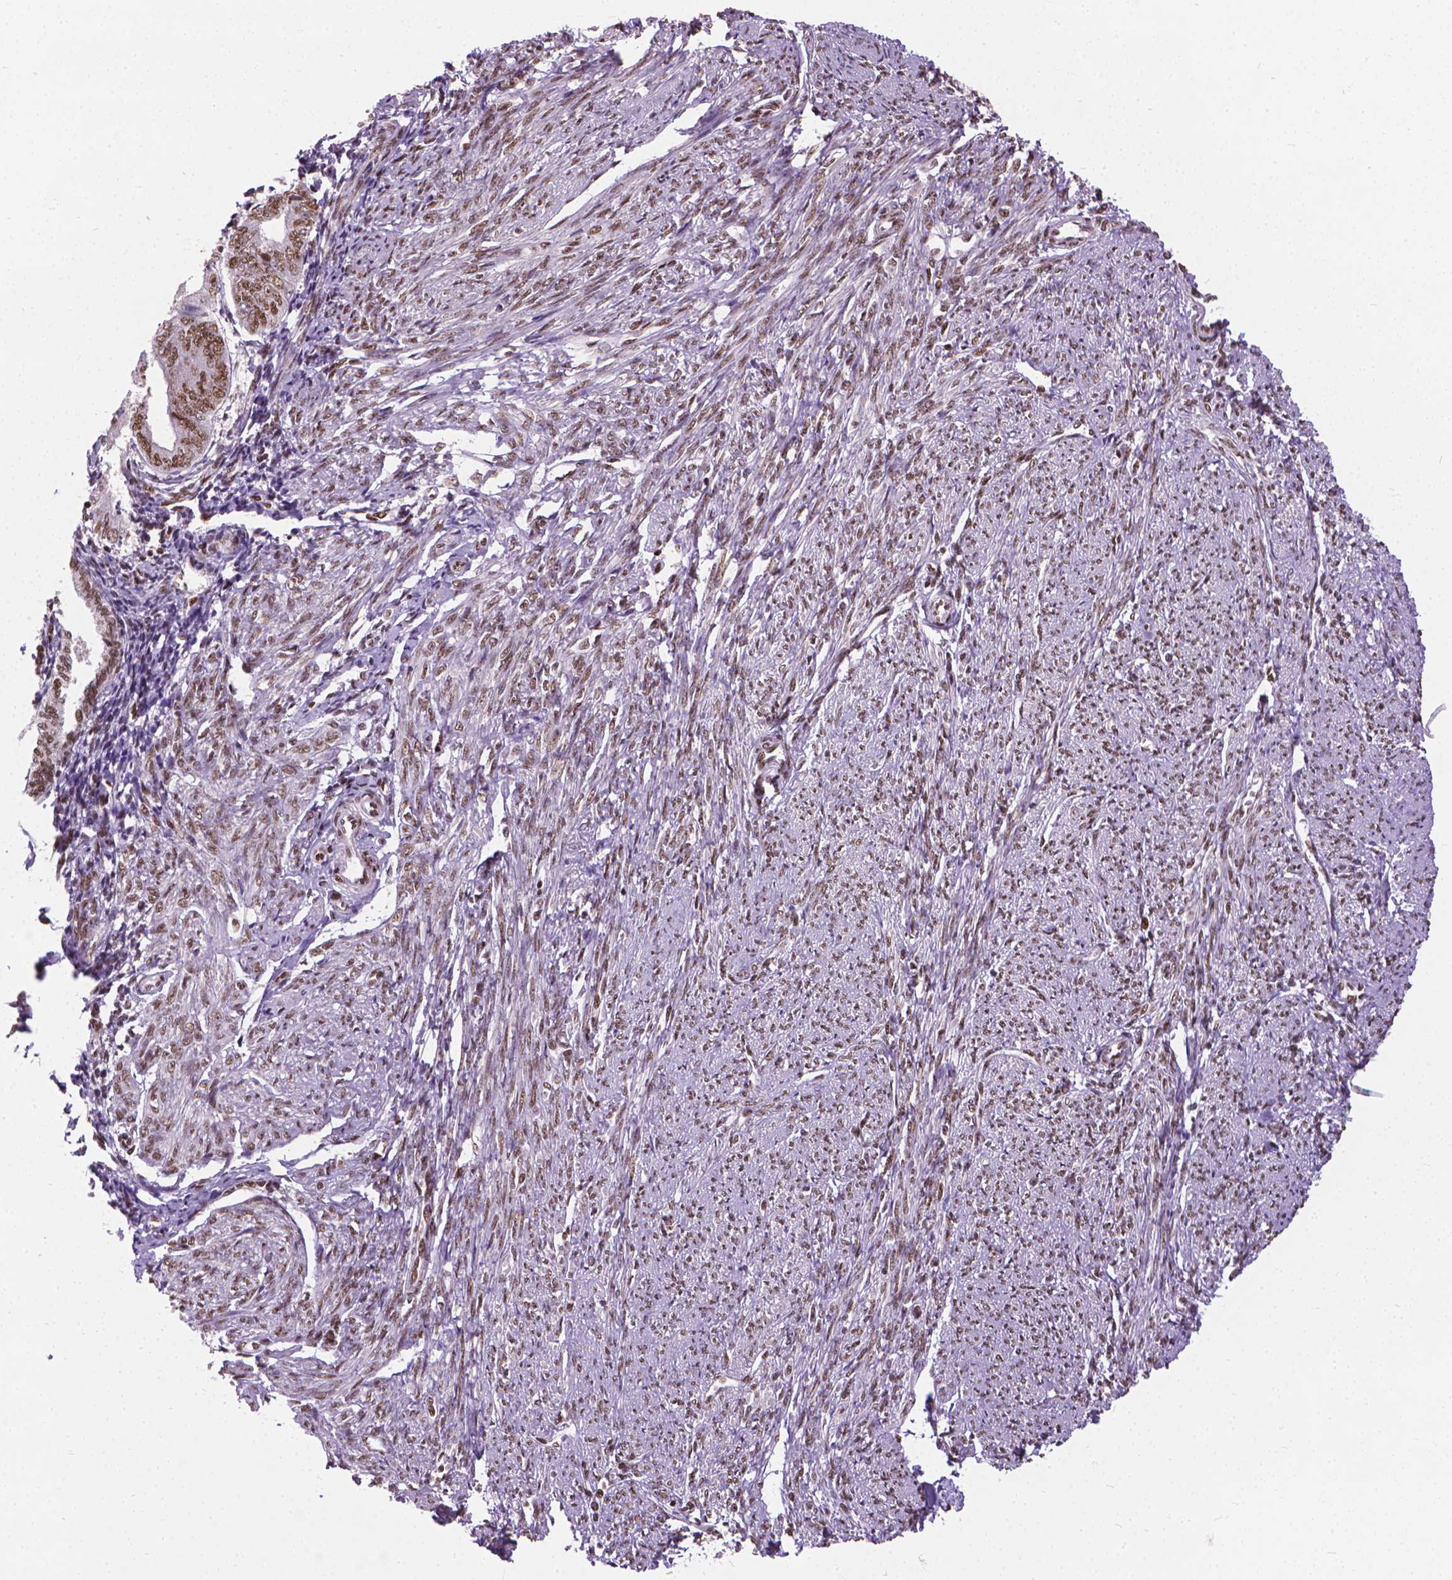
{"staining": {"intensity": "moderate", "quantity": ">75%", "location": "nuclear"}, "tissue": "smooth muscle", "cell_type": "Smooth muscle cells", "image_type": "normal", "snomed": [{"axis": "morphology", "description": "Normal tissue, NOS"}, {"axis": "topography", "description": "Smooth muscle"}], "caption": "Immunohistochemistry (IHC) micrograph of benign smooth muscle: human smooth muscle stained using immunohistochemistry (IHC) exhibits medium levels of moderate protein expression localized specifically in the nuclear of smooth muscle cells, appearing as a nuclear brown color.", "gene": "AKAP8", "patient": {"sex": "female", "age": 65}}